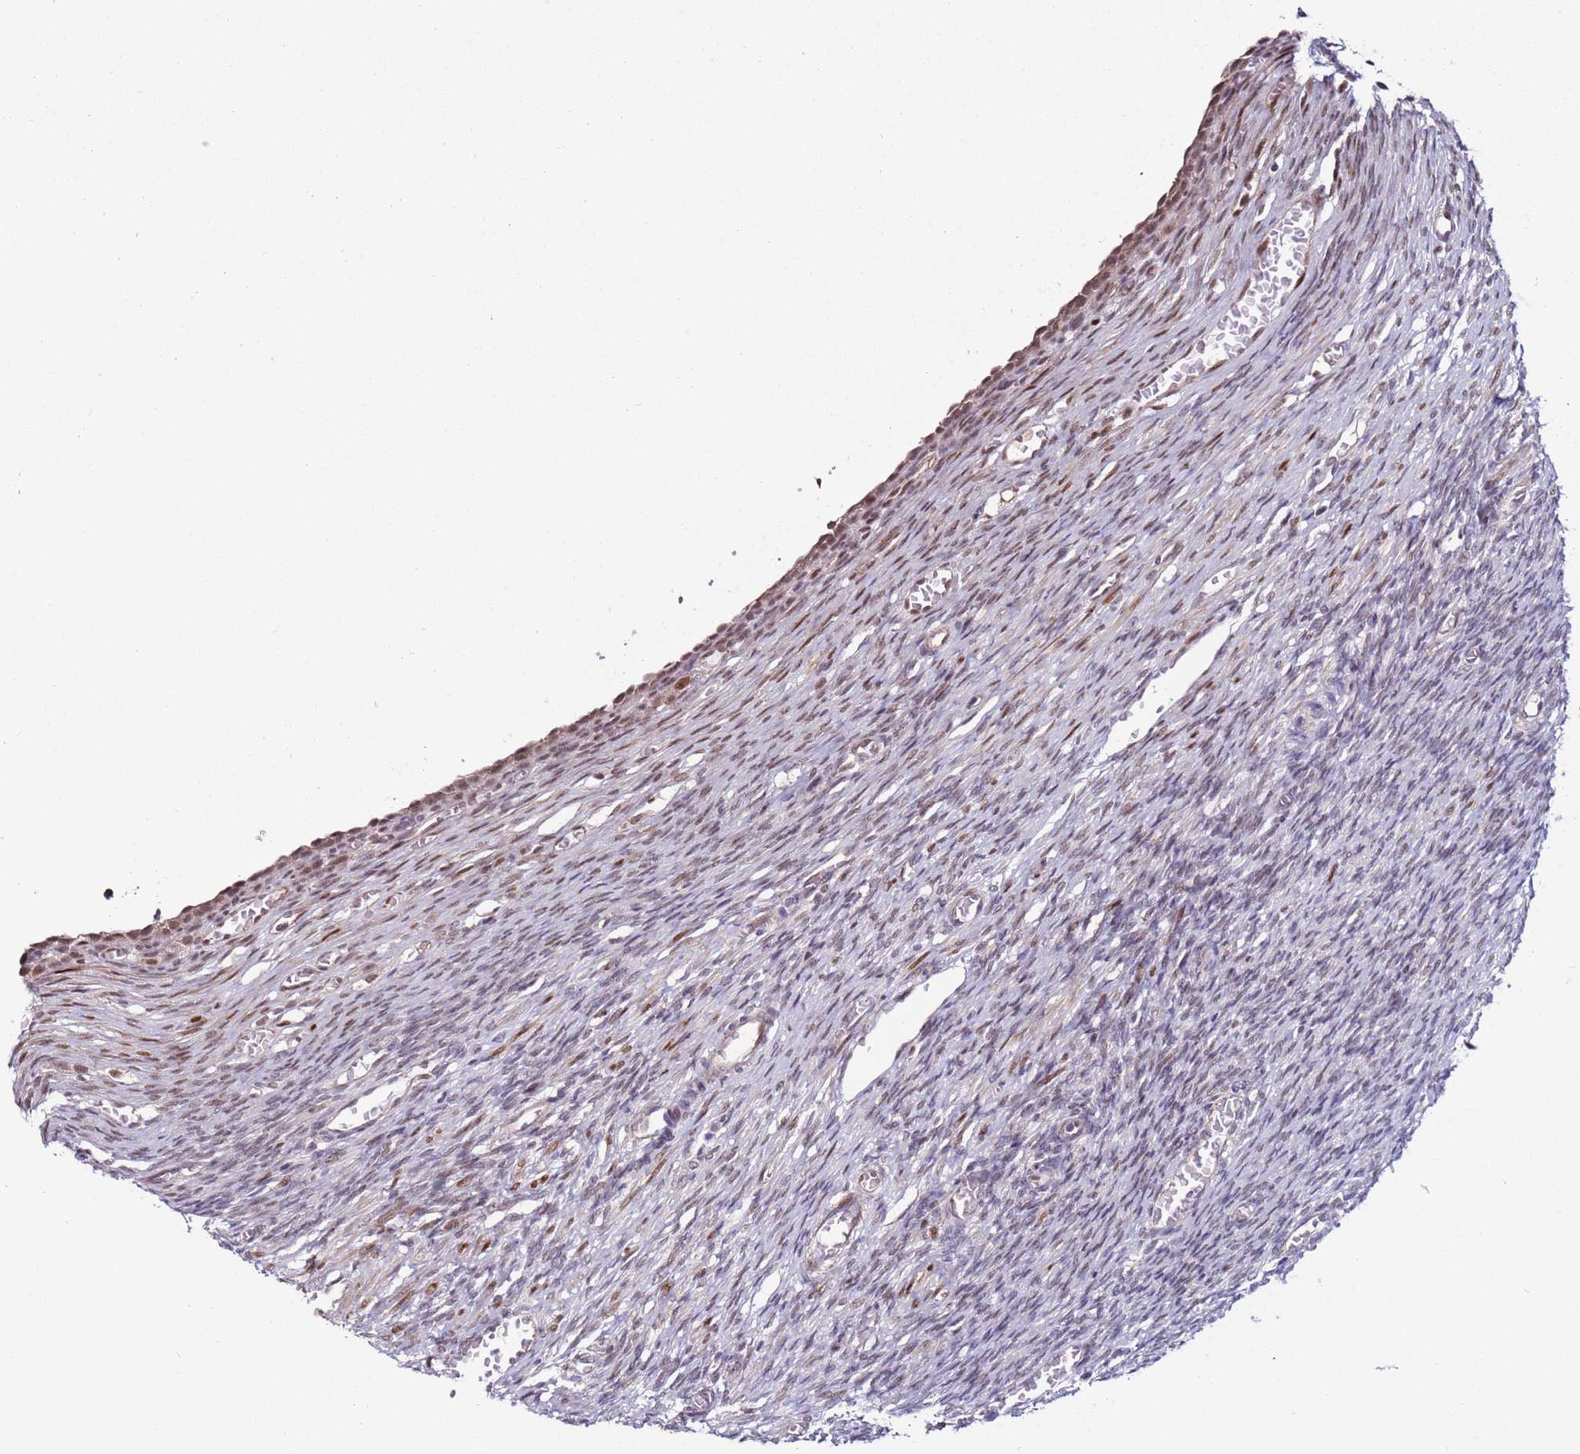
{"staining": {"intensity": "weak", "quantity": ">75%", "location": "nuclear"}, "tissue": "ovary", "cell_type": "Follicle cells", "image_type": "normal", "snomed": [{"axis": "morphology", "description": "Normal tissue, NOS"}, {"axis": "topography", "description": "Ovary"}], "caption": "IHC of benign human ovary exhibits low levels of weak nuclear expression in about >75% of follicle cells.", "gene": "KPNA4", "patient": {"sex": "female", "age": 27}}